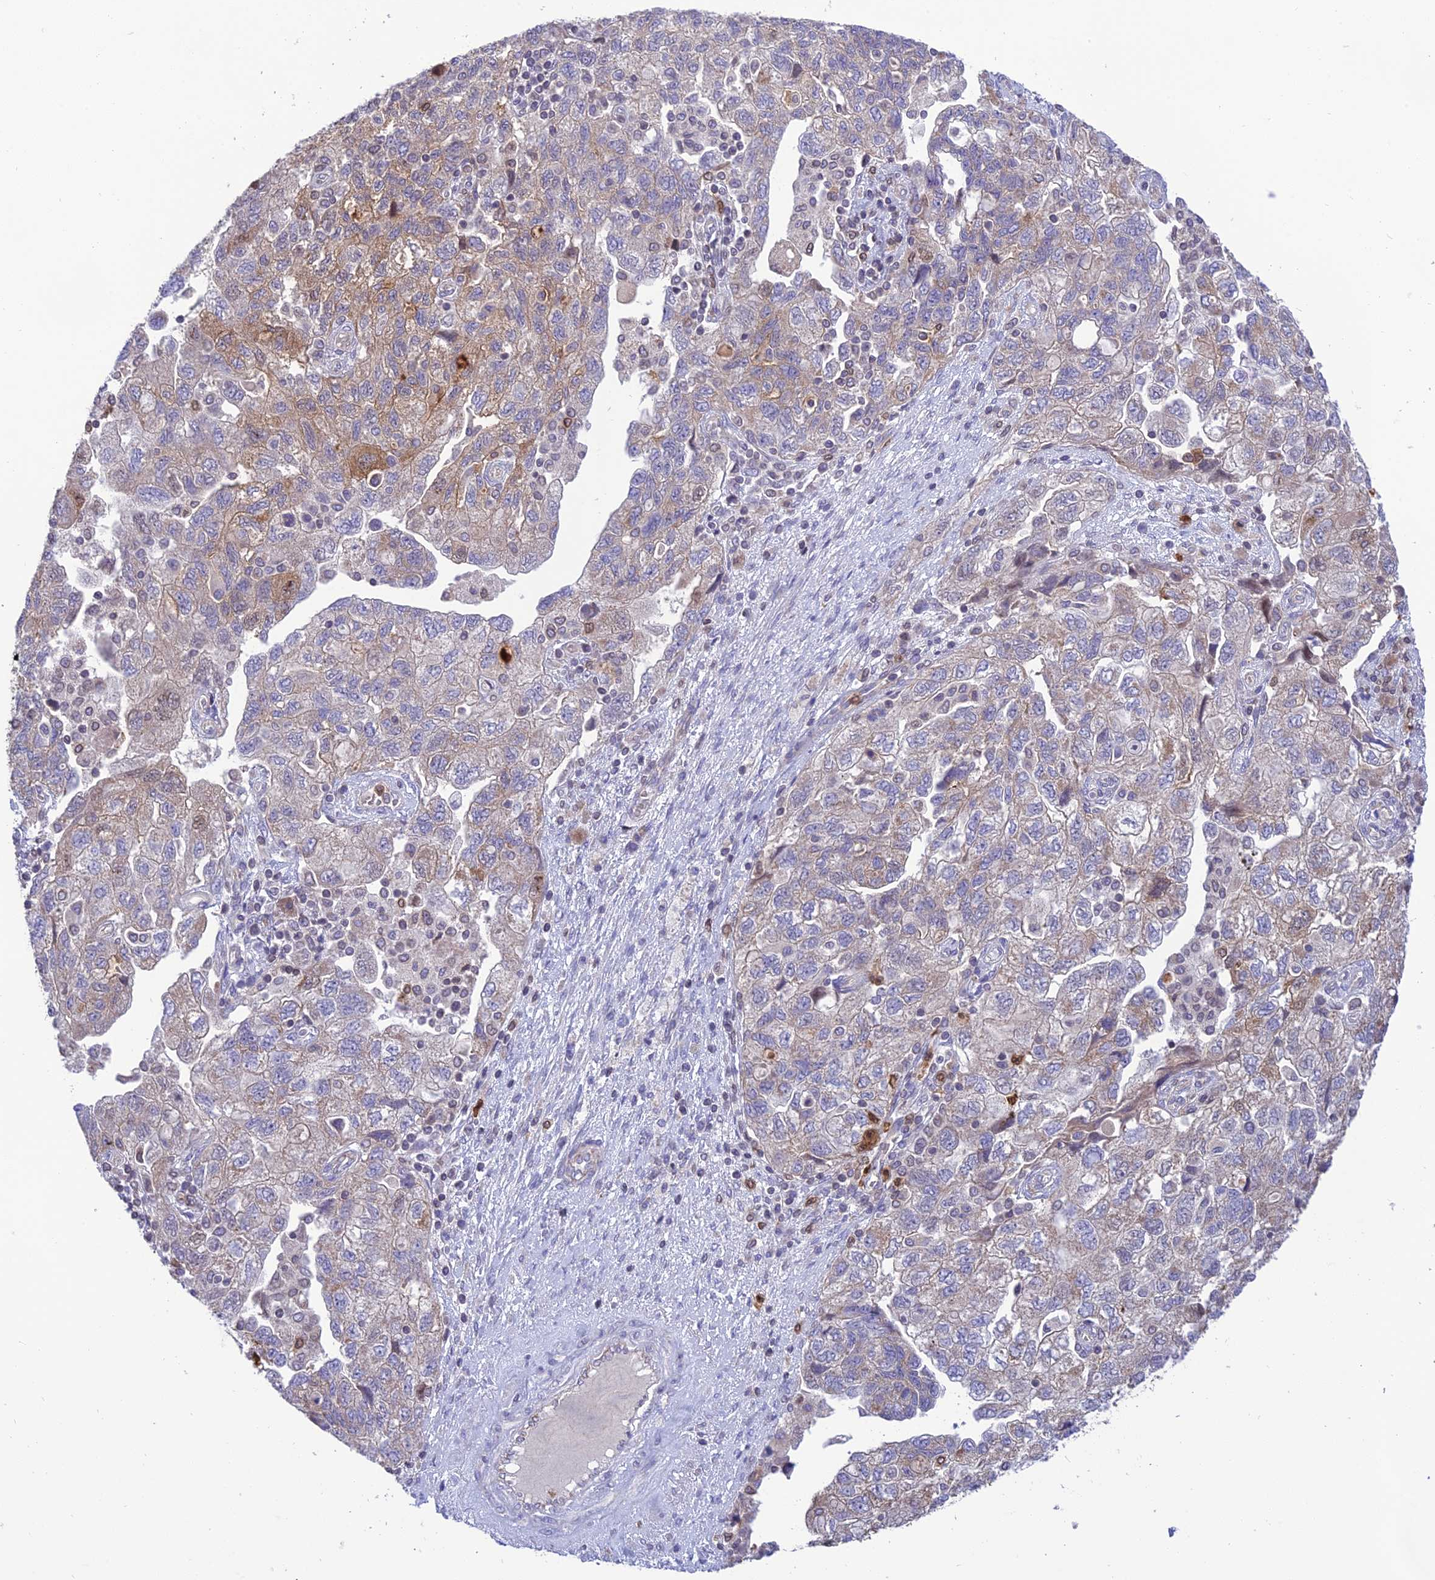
{"staining": {"intensity": "moderate", "quantity": "<25%", "location": "cytoplasmic/membranous"}, "tissue": "ovarian cancer", "cell_type": "Tumor cells", "image_type": "cancer", "snomed": [{"axis": "morphology", "description": "Carcinoma, NOS"}, {"axis": "morphology", "description": "Cystadenocarcinoma, serous, NOS"}, {"axis": "topography", "description": "Ovary"}], "caption": "Brown immunohistochemical staining in serous cystadenocarcinoma (ovarian) exhibits moderate cytoplasmic/membranous expression in approximately <25% of tumor cells.", "gene": "PKHD1L1", "patient": {"sex": "female", "age": 69}}